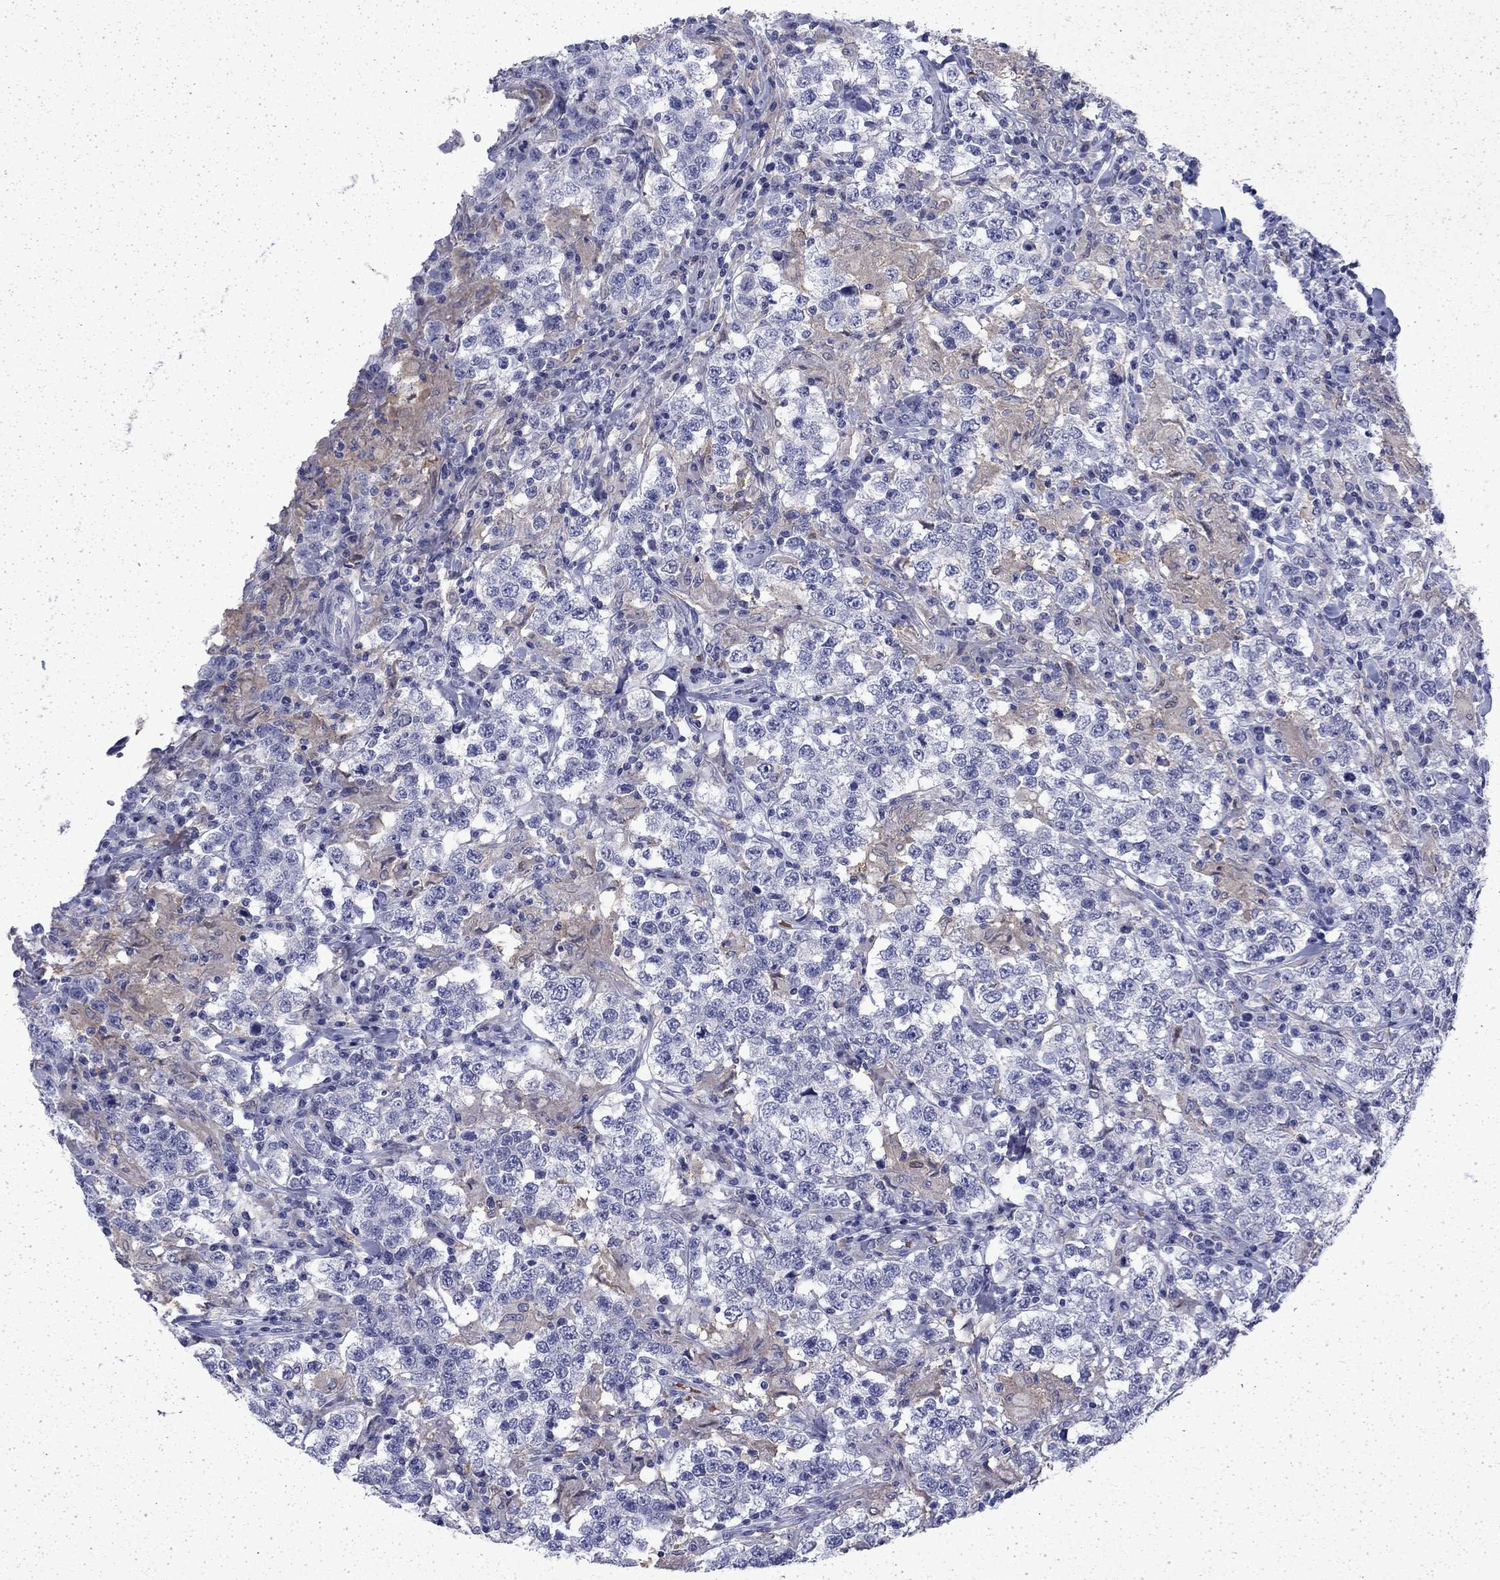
{"staining": {"intensity": "negative", "quantity": "none", "location": "none"}, "tissue": "testis cancer", "cell_type": "Tumor cells", "image_type": "cancer", "snomed": [{"axis": "morphology", "description": "Seminoma, NOS"}, {"axis": "morphology", "description": "Carcinoma, Embryonal, NOS"}, {"axis": "topography", "description": "Testis"}], "caption": "There is no significant positivity in tumor cells of testis embryonal carcinoma.", "gene": "ENPP6", "patient": {"sex": "male", "age": 41}}